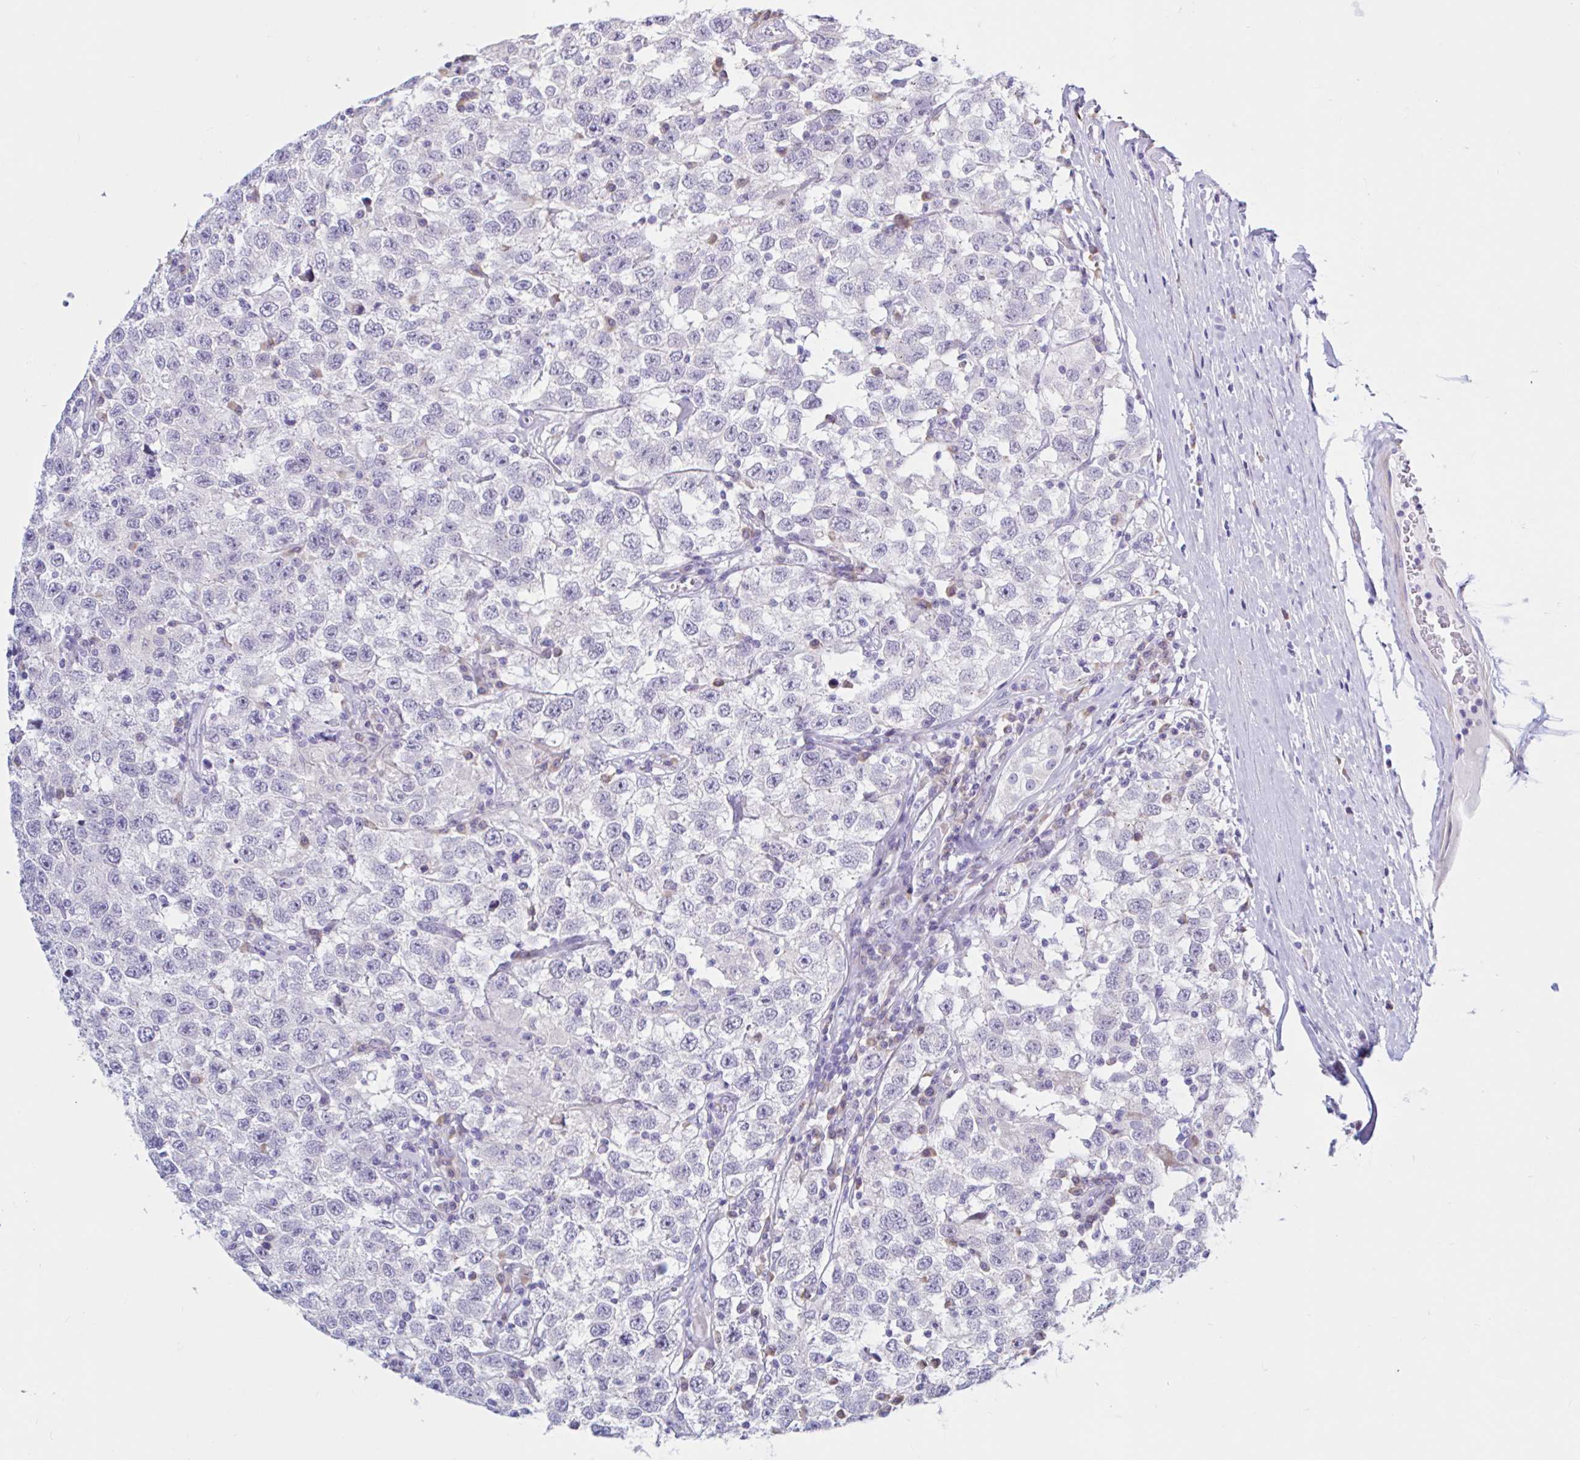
{"staining": {"intensity": "negative", "quantity": "none", "location": "none"}, "tissue": "testis cancer", "cell_type": "Tumor cells", "image_type": "cancer", "snomed": [{"axis": "morphology", "description": "Seminoma, NOS"}, {"axis": "topography", "description": "Testis"}], "caption": "Human seminoma (testis) stained for a protein using IHC shows no staining in tumor cells.", "gene": "NBPF3", "patient": {"sex": "male", "age": 41}}